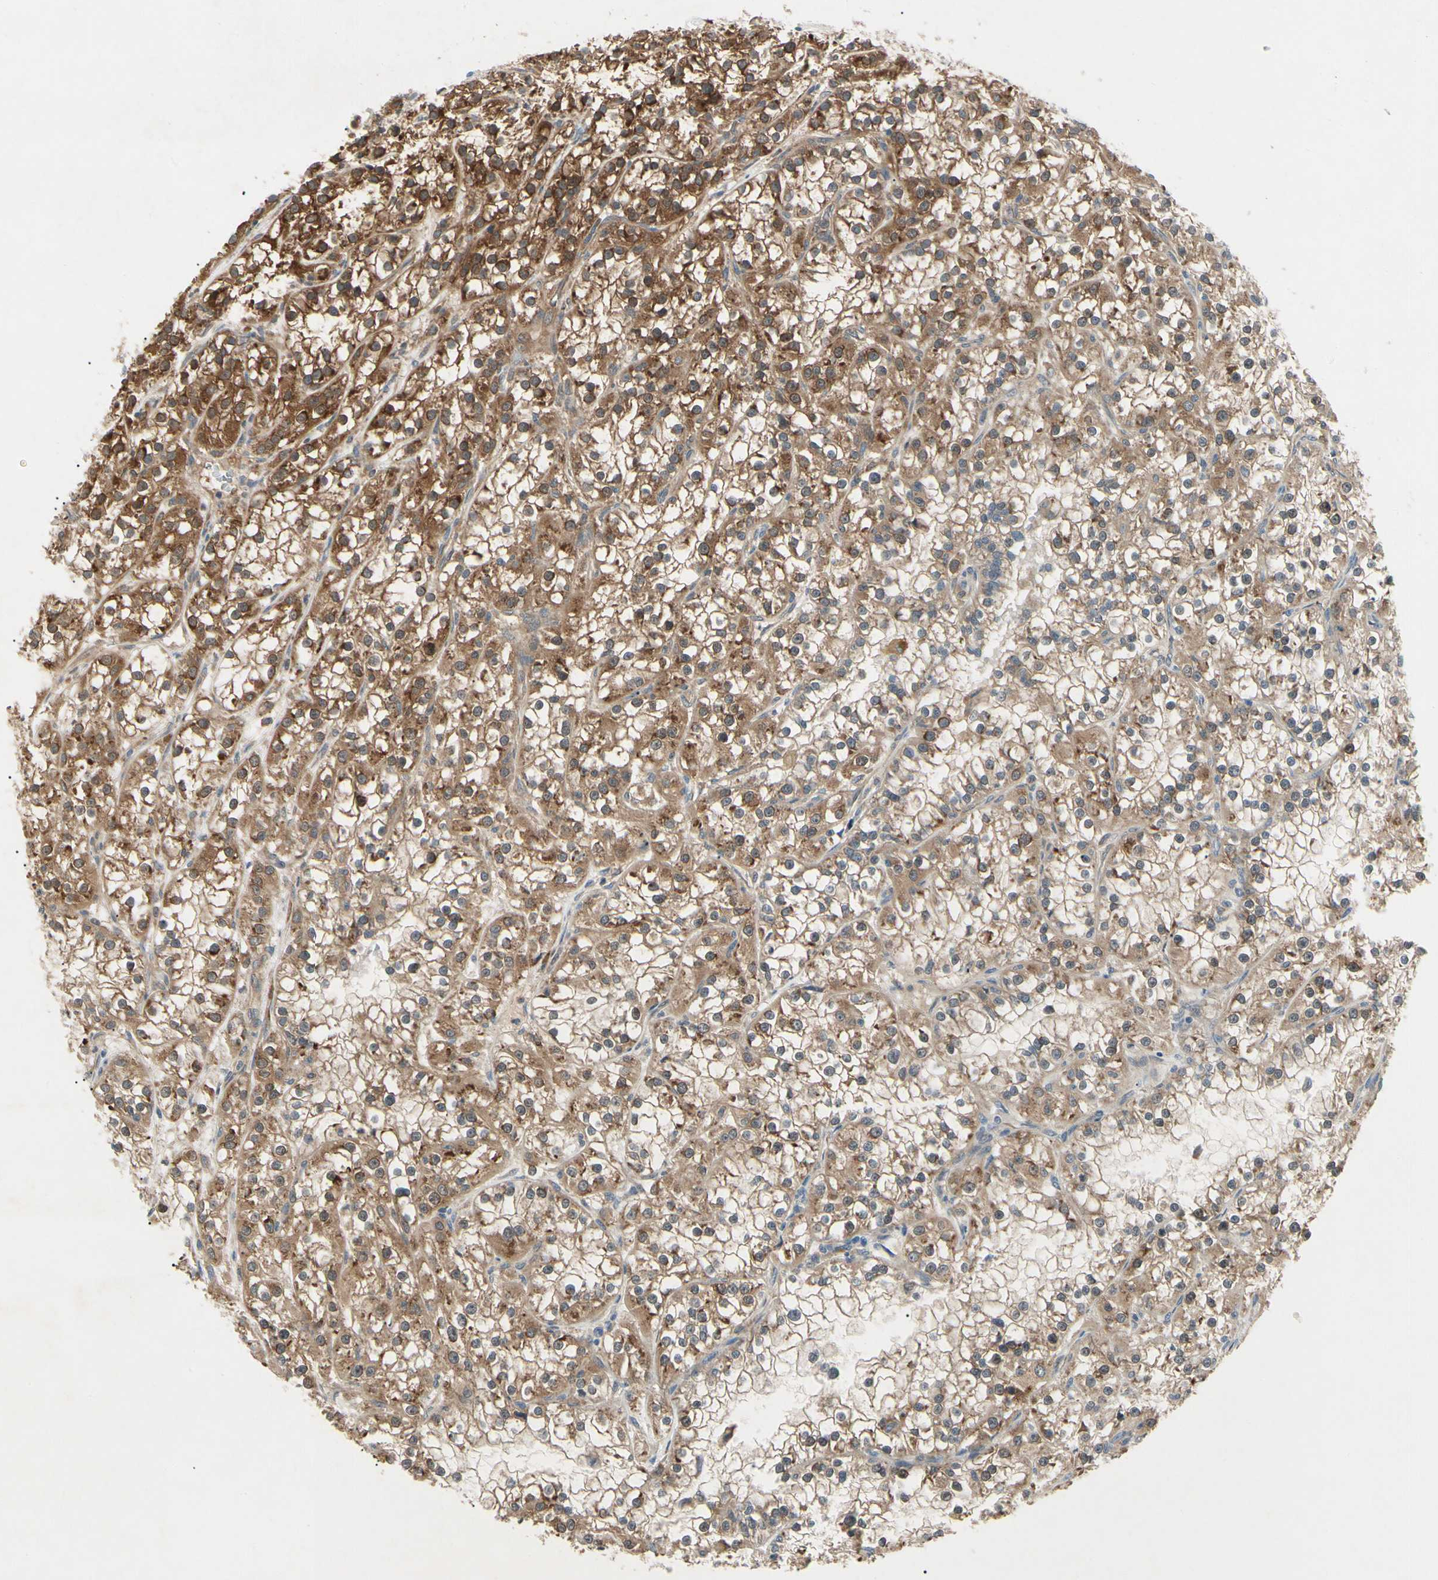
{"staining": {"intensity": "strong", "quantity": ">75%", "location": "cytoplasmic/membranous"}, "tissue": "renal cancer", "cell_type": "Tumor cells", "image_type": "cancer", "snomed": [{"axis": "morphology", "description": "Adenocarcinoma, NOS"}, {"axis": "topography", "description": "Kidney"}], "caption": "The photomicrograph shows staining of renal cancer (adenocarcinoma), revealing strong cytoplasmic/membranous protein positivity (brown color) within tumor cells.", "gene": "NME1-NME2", "patient": {"sex": "female", "age": 52}}